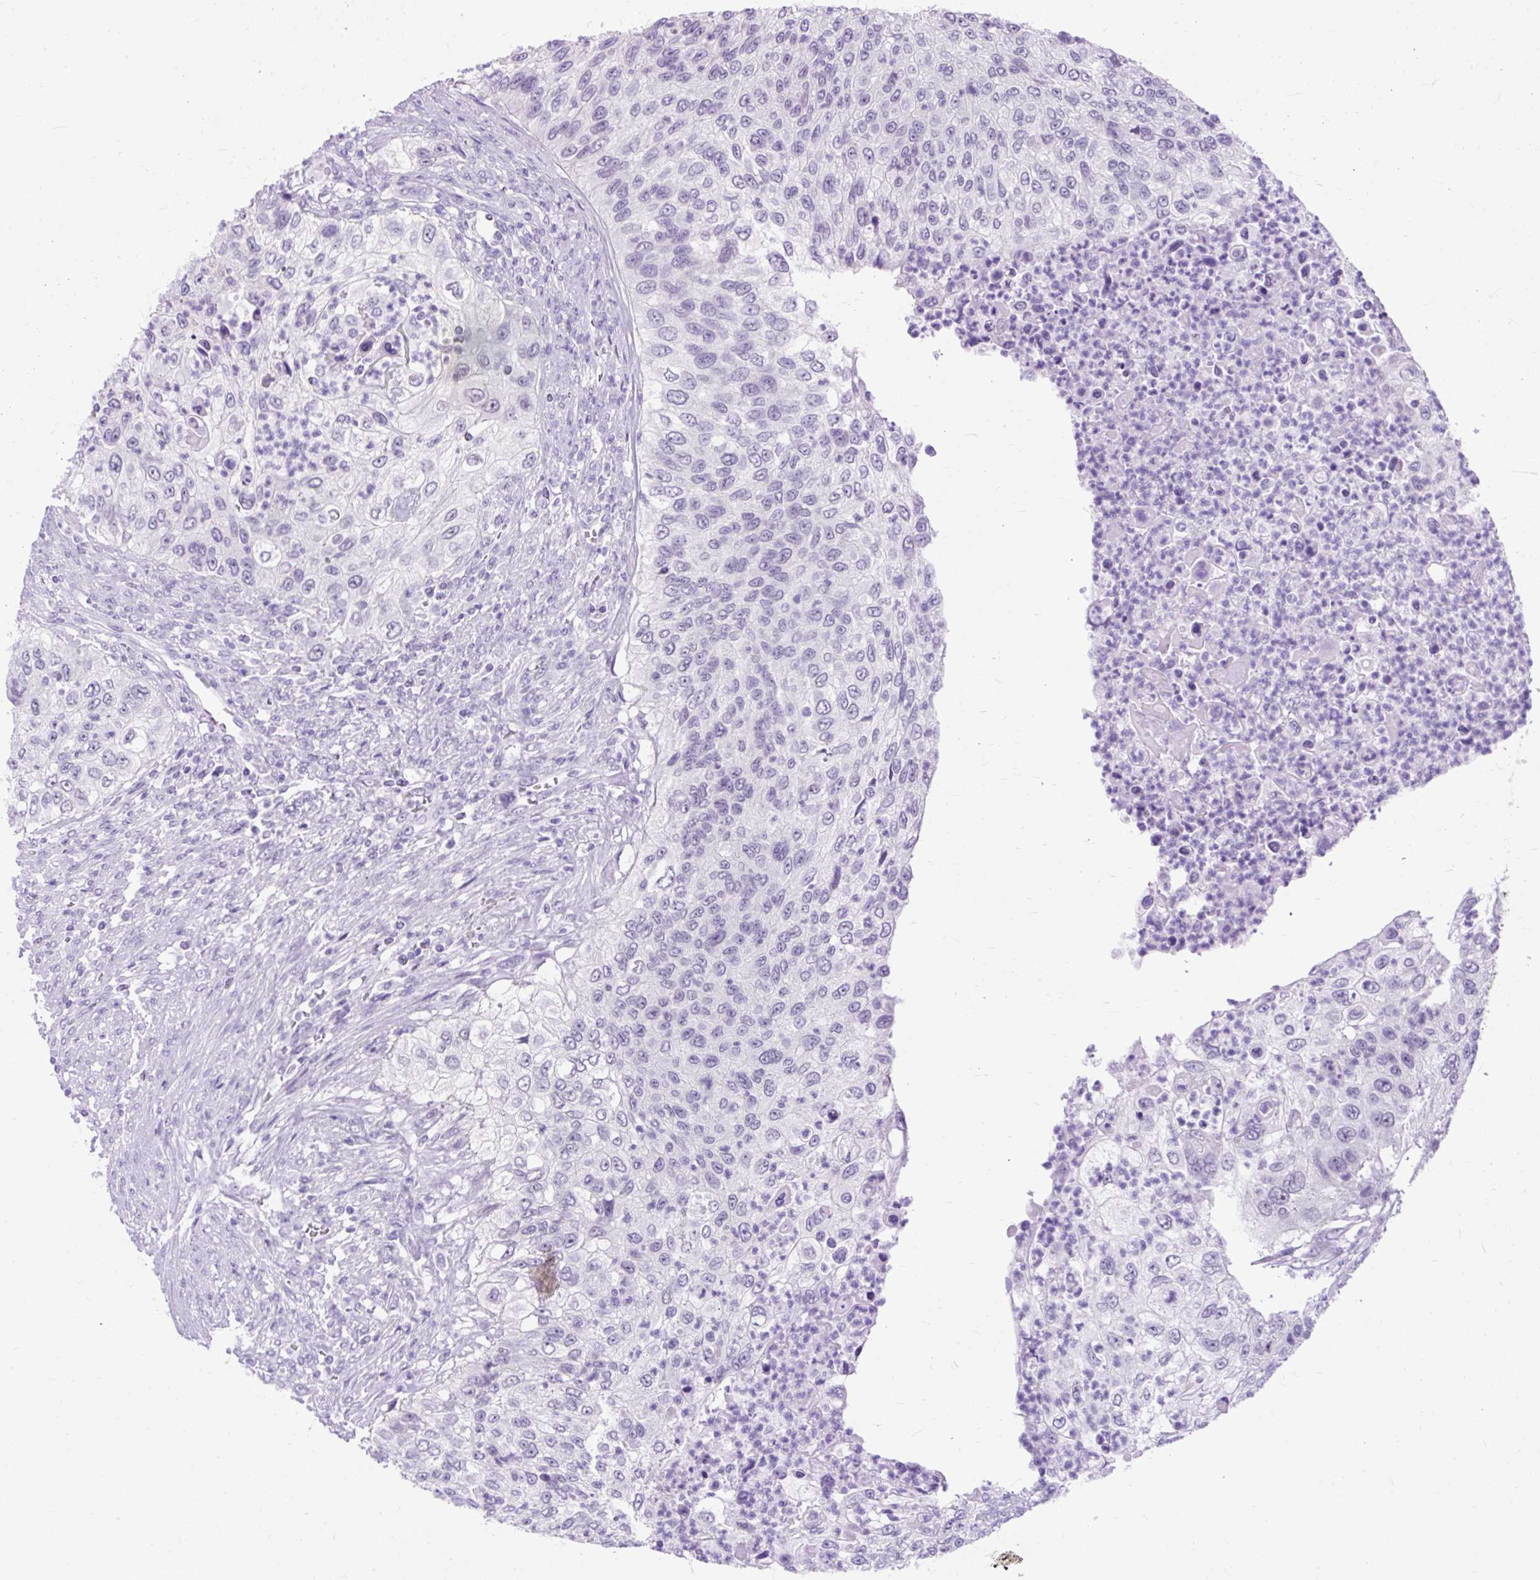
{"staining": {"intensity": "negative", "quantity": "none", "location": "none"}, "tissue": "urothelial cancer", "cell_type": "Tumor cells", "image_type": "cancer", "snomed": [{"axis": "morphology", "description": "Urothelial carcinoma, High grade"}, {"axis": "topography", "description": "Urinary bladder"}], "caption": "Tumor cells show no significant expression in high-grade urothelial carcinoma. (Immunohistochemistry (ihc), brightfield microscopy, high magnification).", "gene": "SCGB1A1", "patient": {"sex": "female", "age": 60}}